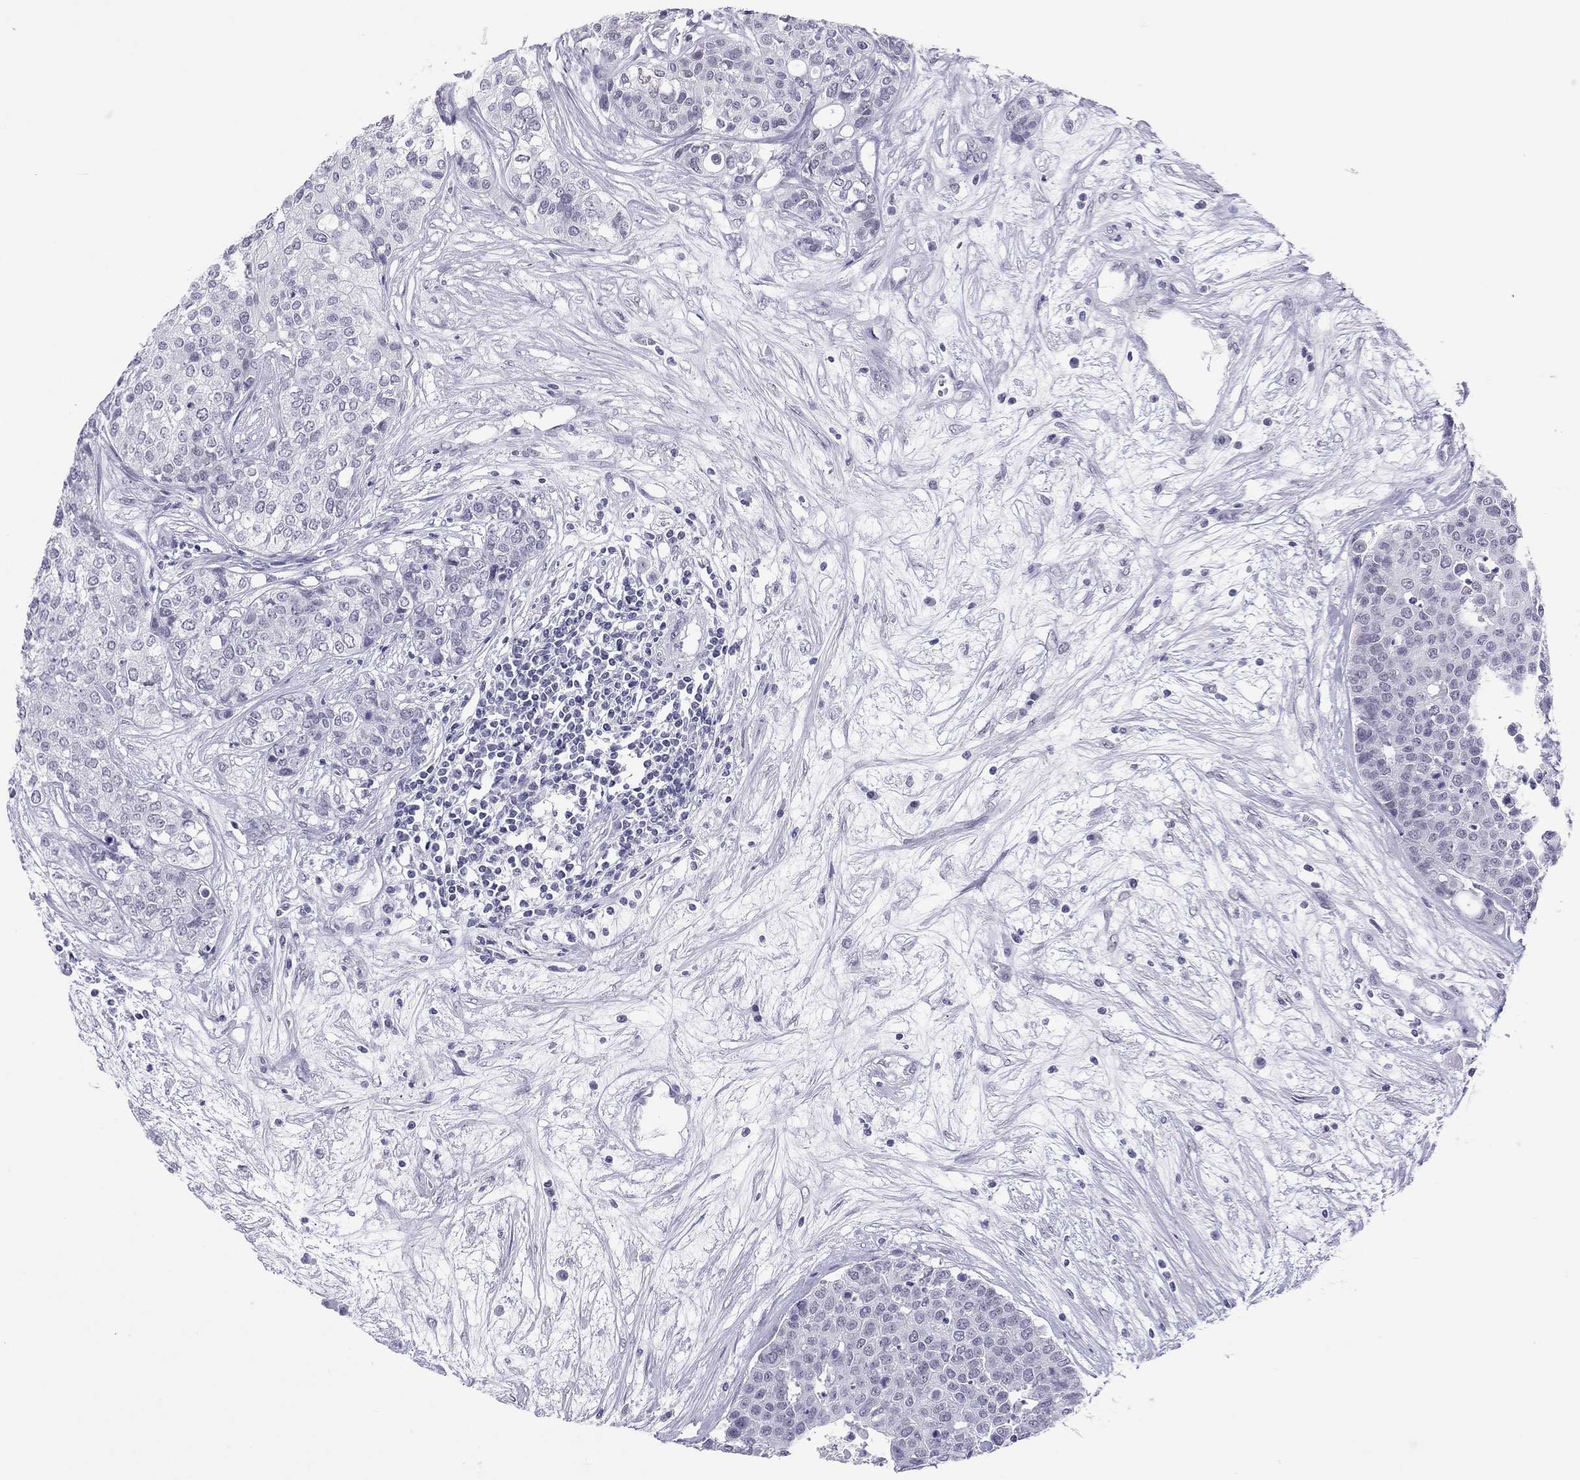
{"staining": {"intensity": "negative", "quantity": "none", "location": "none"}, "tissue": "carcinoid", "cell_type": "Tumor cells", "image_type": "cancer", "snomed": [{"axis": "morphology", "description": "Carcinoid, malignant, NOS"}, {"axis": "topography", "description": "Colon"}], "caption": "Carcinoid was stained to show a protein in brown. There is no significant positivity in tumor cells.", "gene": "JHY", "patient": {"sex": "male", "age": 81}}